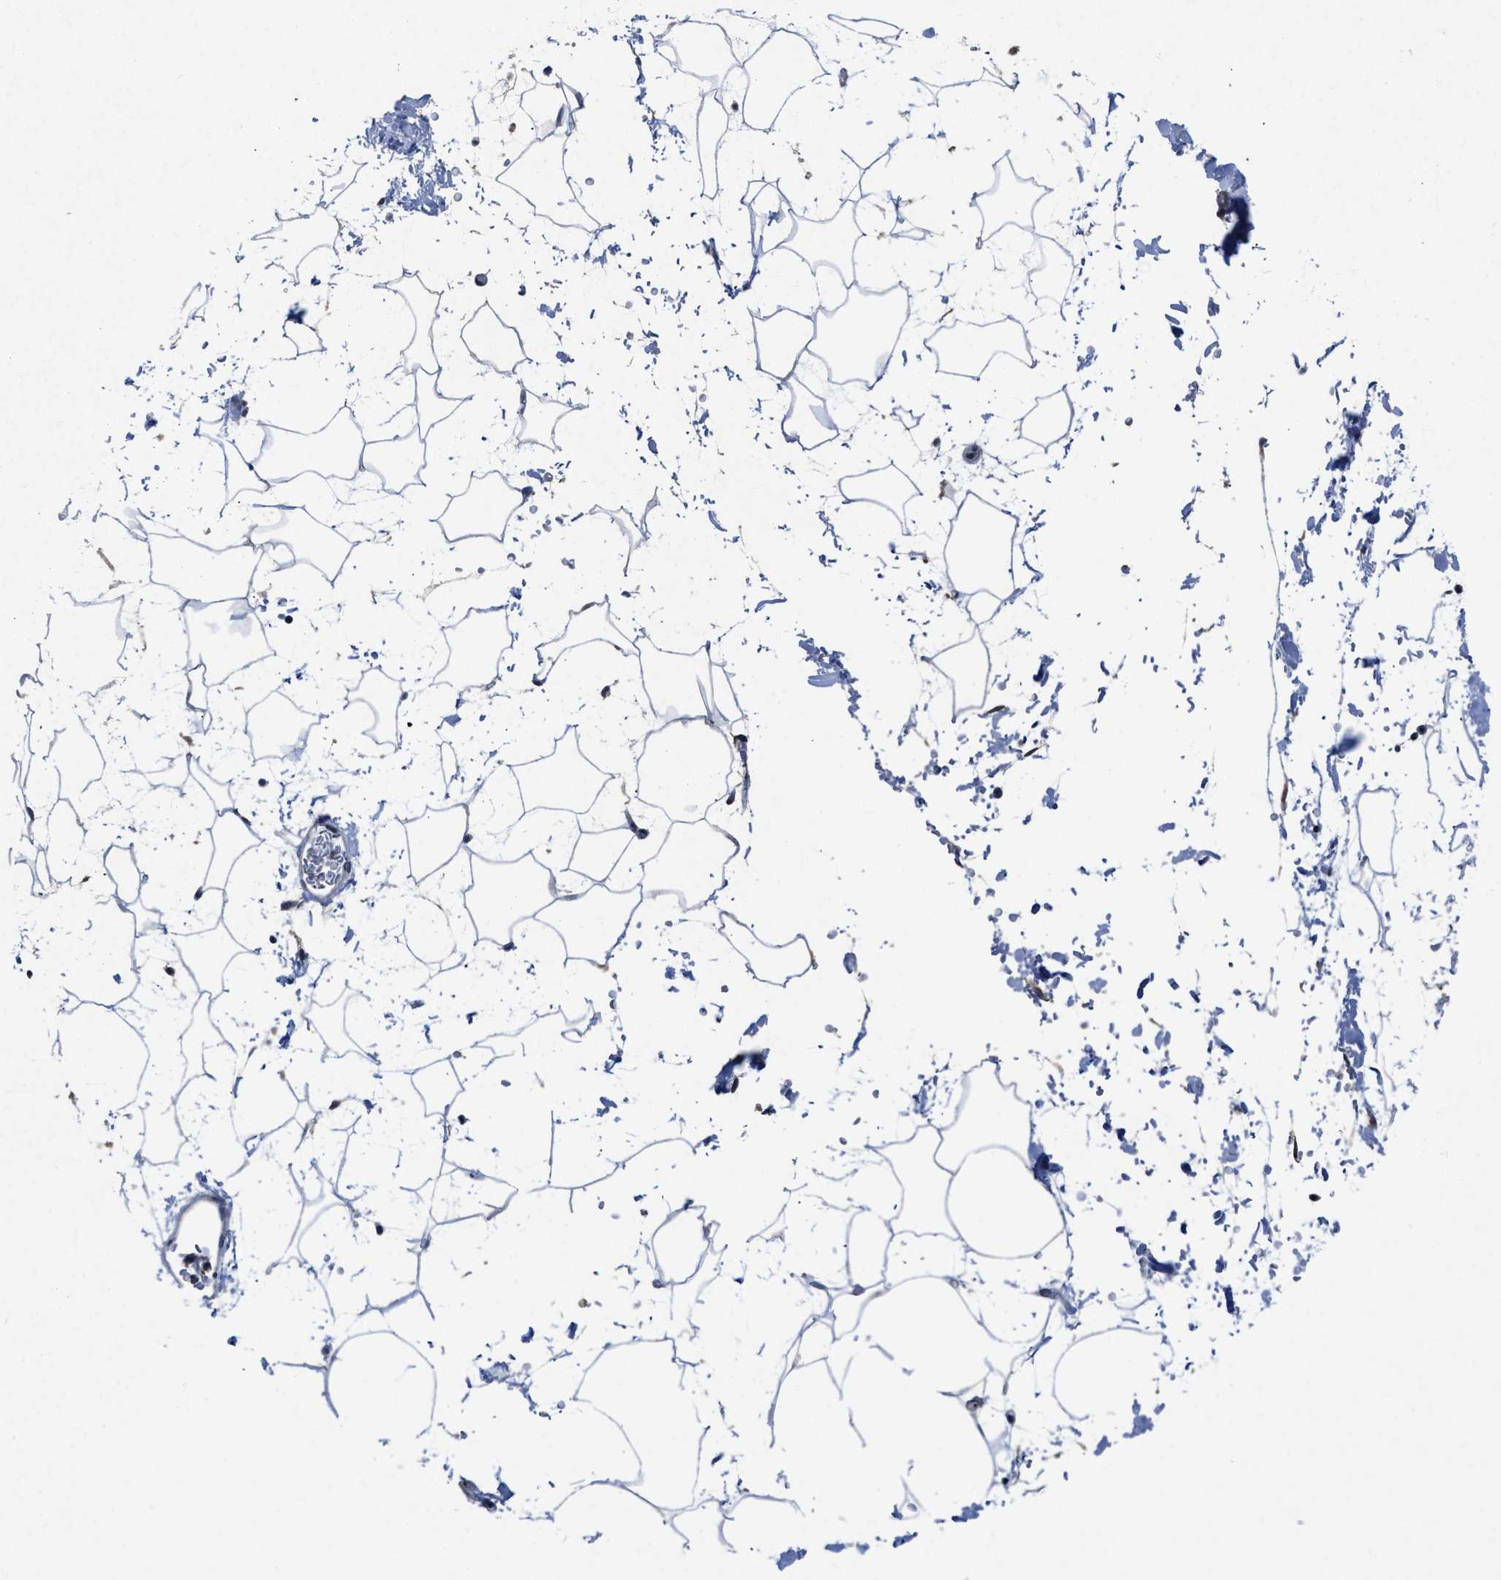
{"staining": {"intensity": "negative", "quantity": "none", "location": "none"}, "tissue": "adipose tissue", "cell_type": "Adipocytes", "image_type": "normal", "snomed": [{"axis": "morphology", "description": "Normal tissue, NOS"}, {"axis": "topography", "description": "Soft tissue"}], "caption": "Immunohistochemistry (IHC) of benign human adipose tissue reveals no expression in adipocytes. (IHC, brightfield microscopy, high magnification).", "gene": "PDGFRA", "patient": {"sex": "male", "age": 72}}